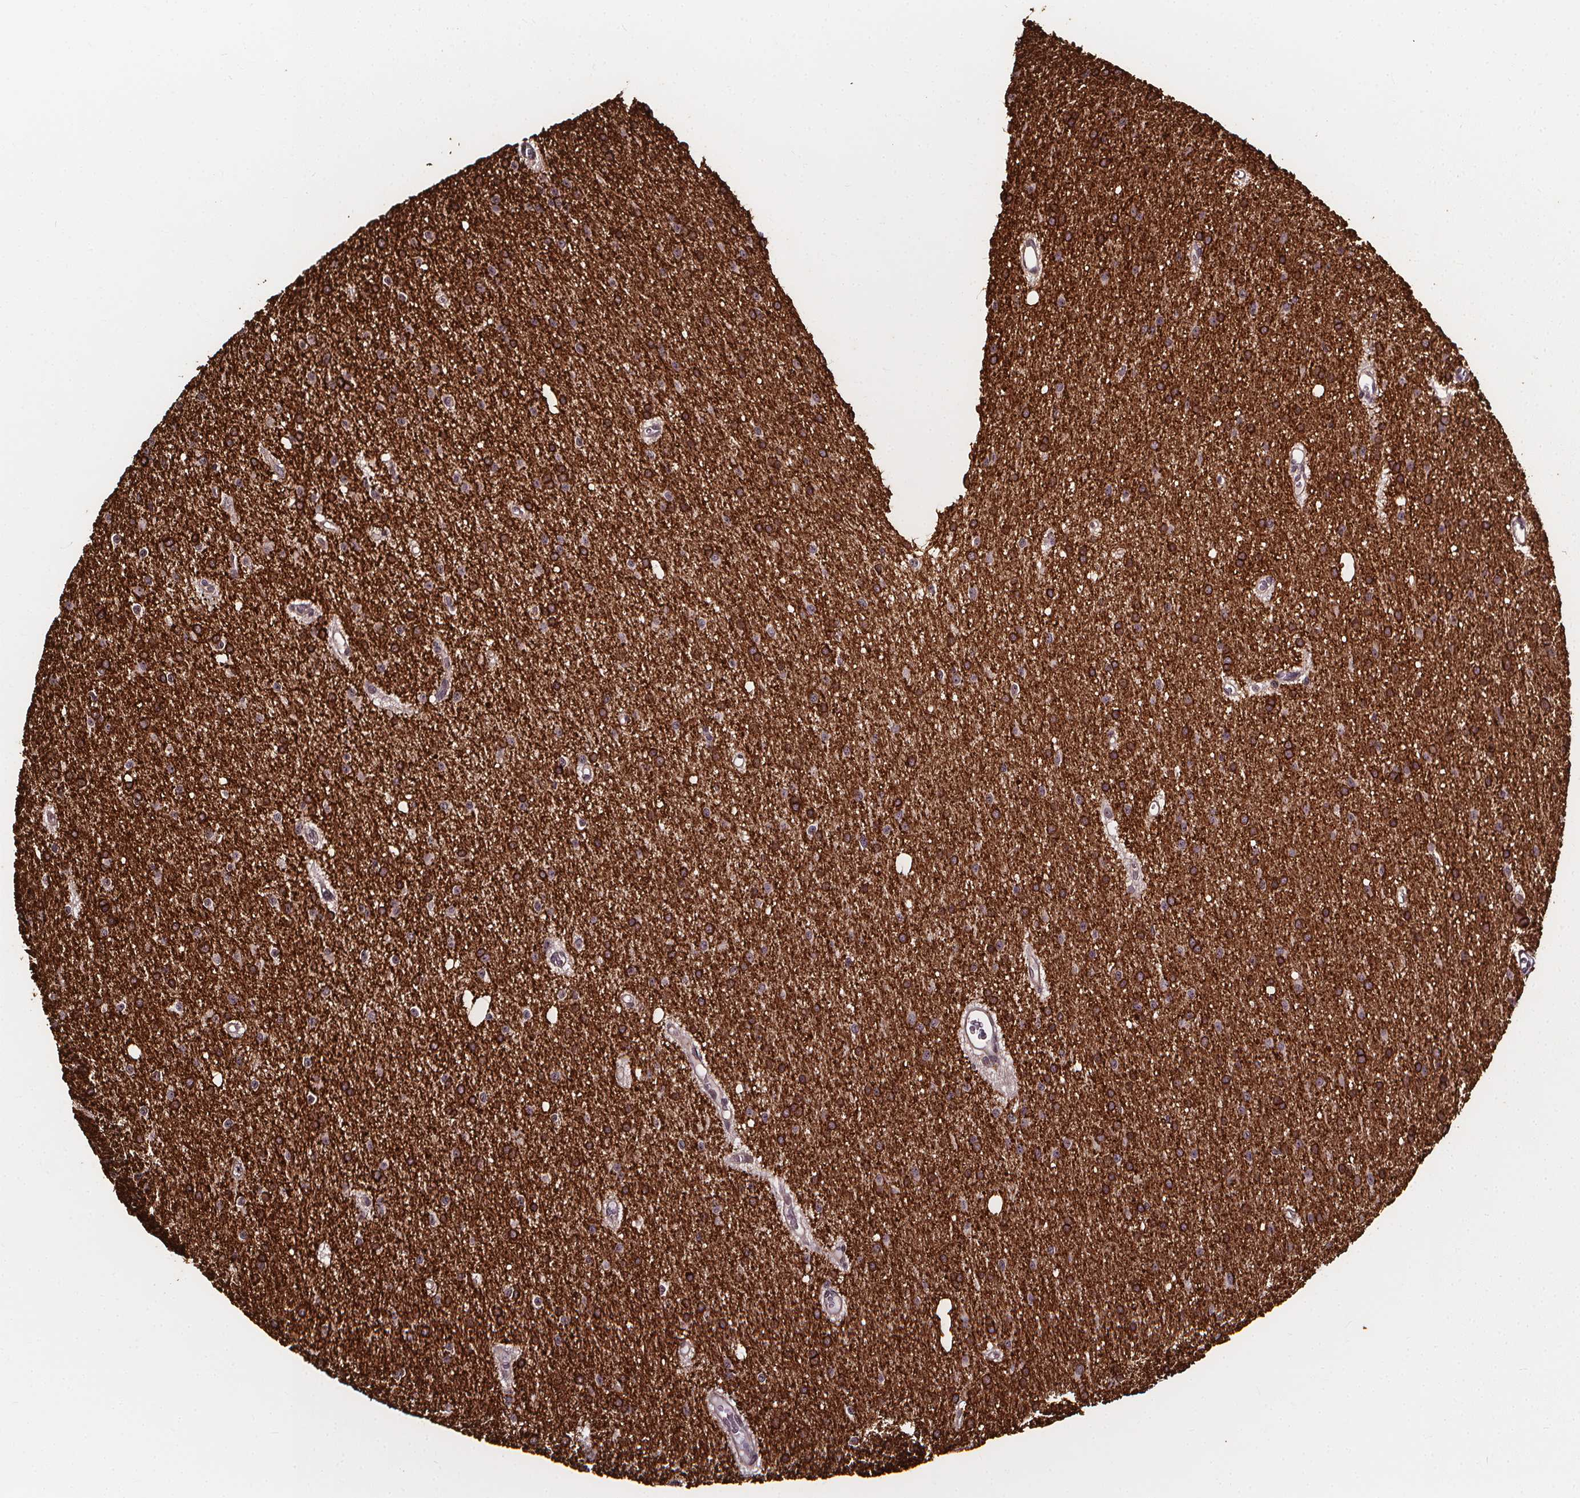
{"staining": {"intensity": "moderate", "quantity": "25%-75%", "location": "cytoplasmic/membranous"}, "tissue": "glioma", "cell_type": "Tumor cells", "image_type": "cancer", "snomed": [{"axis": "morphology", "description": "Glioma, malignant, Low grade"}, {"axis": "topography", "description": "Brain"}], "caption": "High-power microscopy captured an immunohistochemistry histopathology image of low-grade glioma (malignant), revealing moderate cytoplasmic/membranous positivity in approximately 25%-75% of tumor cells.", "gene": "DDIT3", "patient": {"sex": "male", "age": 27}}